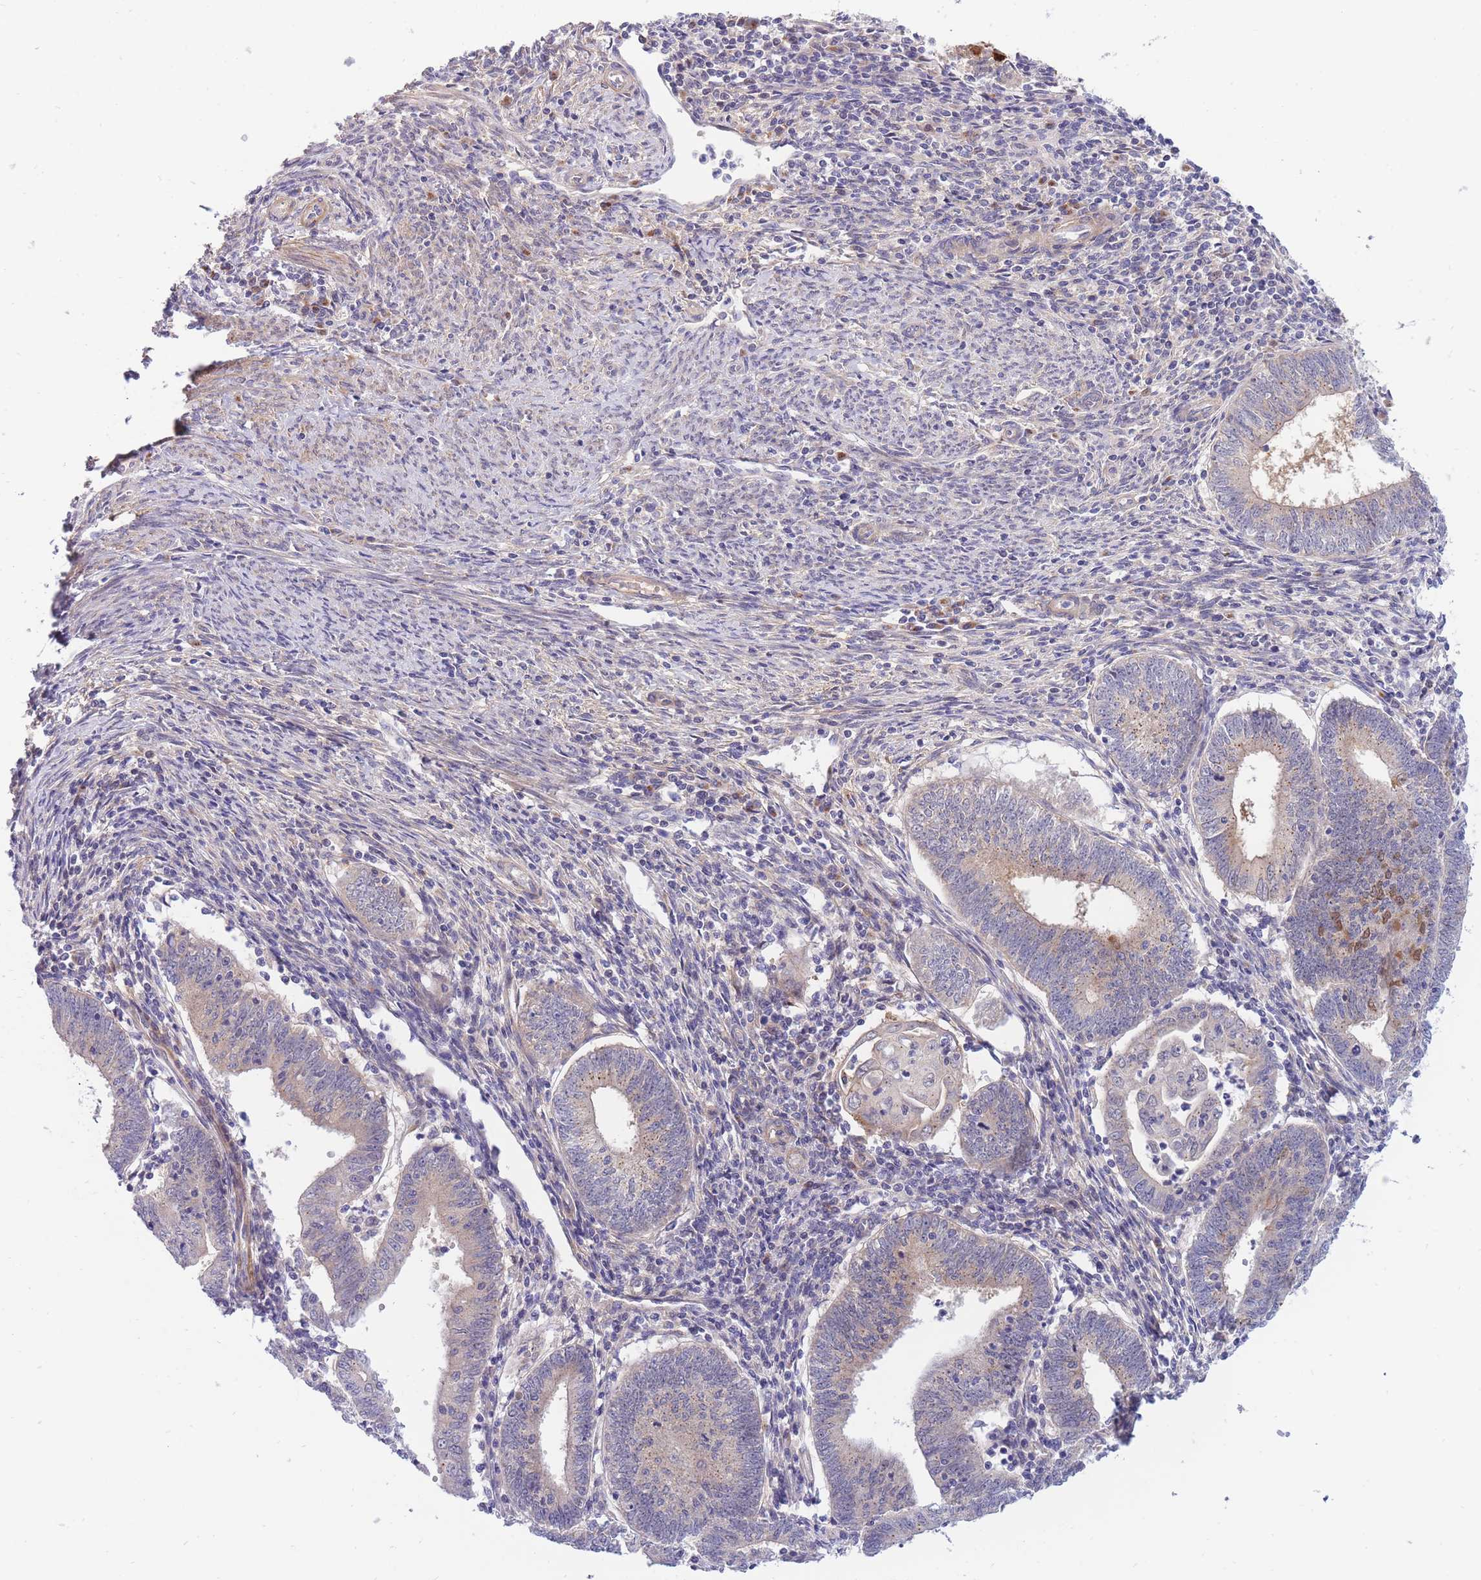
{"staining": {"intensity": "negative", "quantity": "none", "location": "none"}, "tissue": "endometrial cancer", "cell_type": "Tumor cells", "image_type": "cancer", "snomed": [{"axis": "morphology", "description": "Adenocarcinoma, NOS"}, {"axis": "topography", "description": "Endometrium"}], "caption": "Immunohistochemistry histopathology image of neoplastic tissue: human endometrial adenocarcinoma stained with DAB (3,3'-diaminobenzidine) exhibits no significant protein expression in tumor cells.", "gene": "APOL4", "patient": {"sex": "female", "age": 60}}